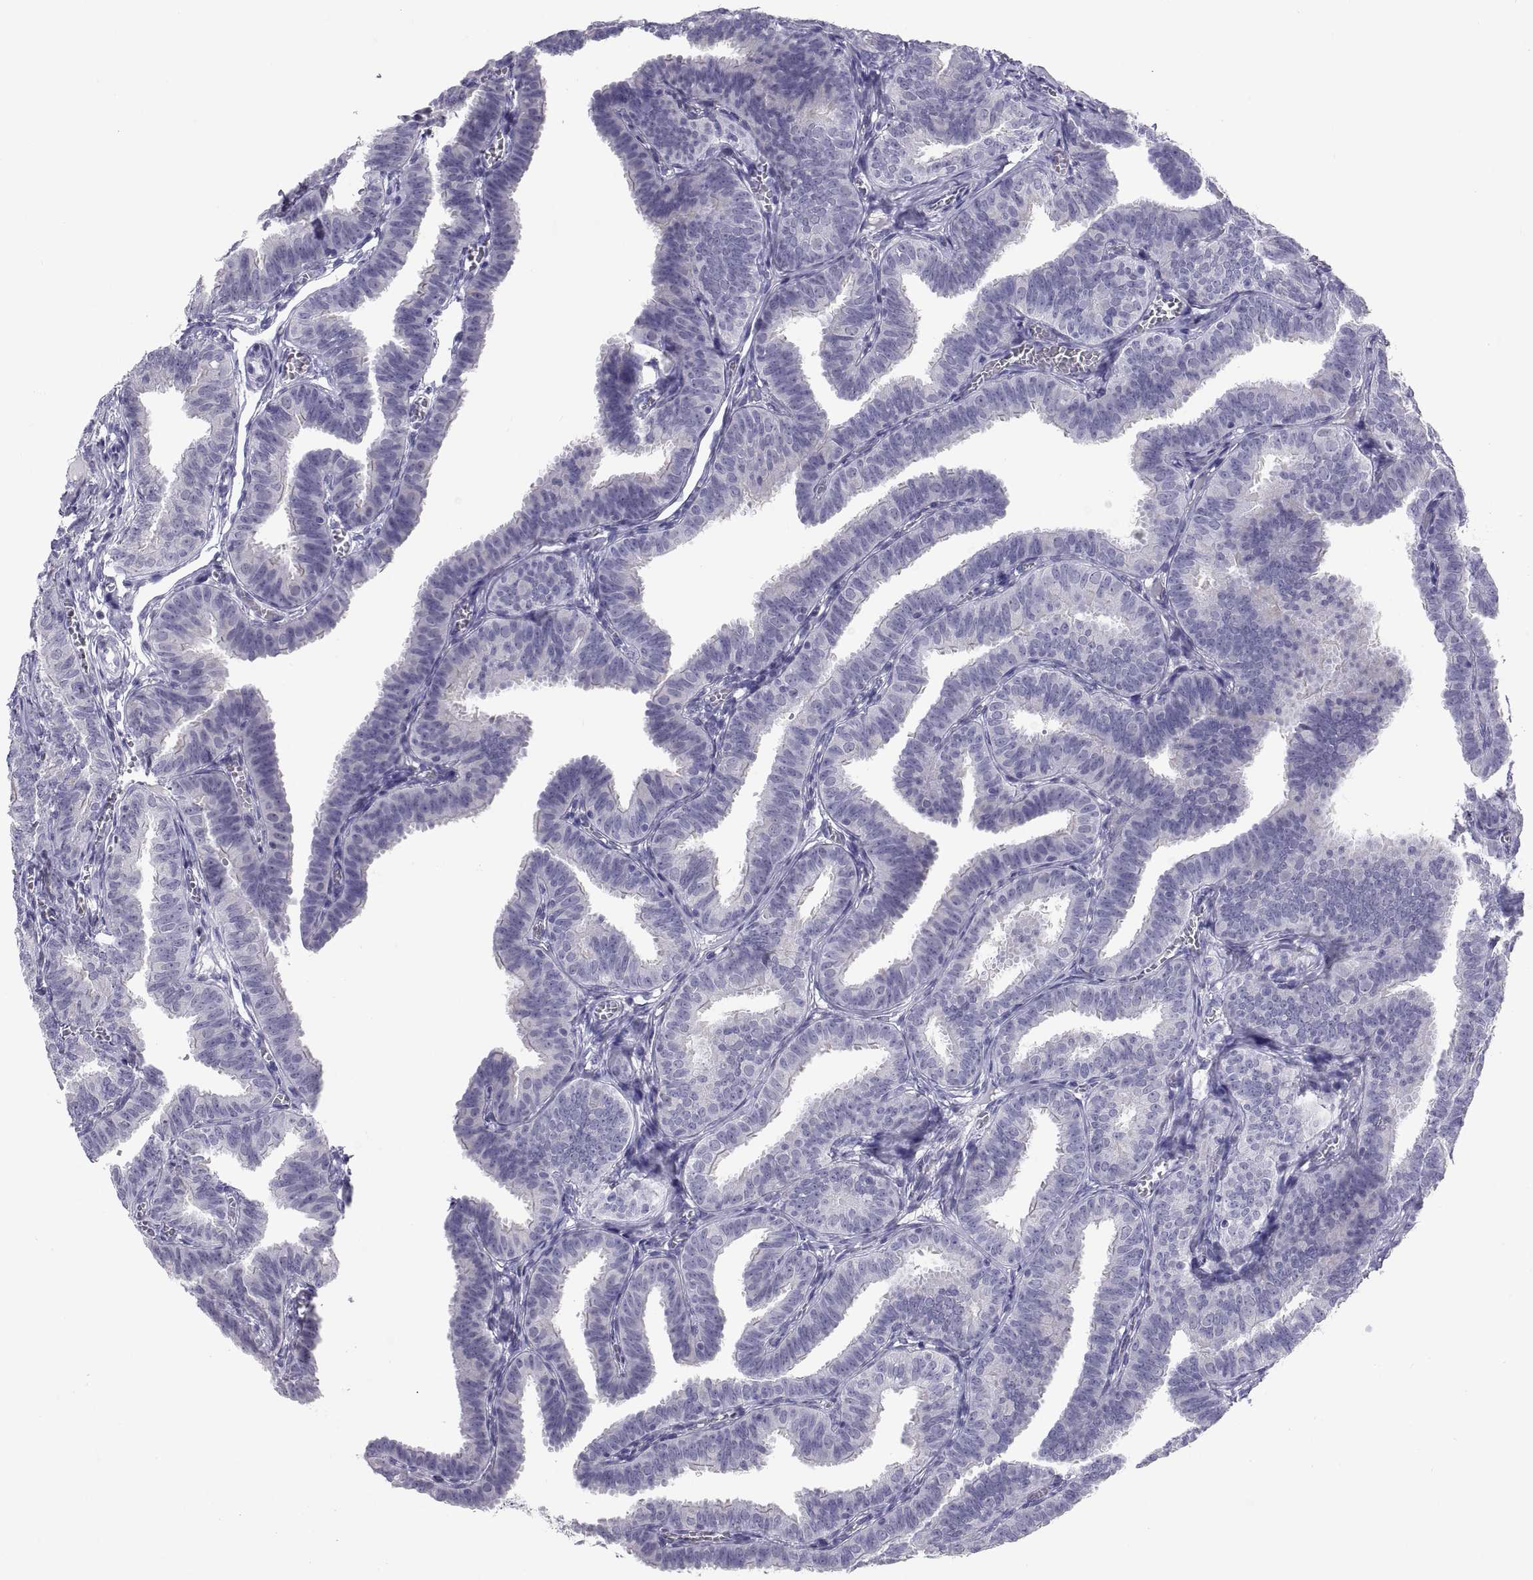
{"staining": {"intensity": "negative", "quantity": "none", "location": "none"}, "tissue": "fallopian tube", "cell_type": "Glandular cells", "image_type": "normal", "snomed": [{"axis": "morphology", "description": "Normal tissue, NOS"}, {"axis": "topography", "description": "Fallopian tube"}], "caption": "Immunohistochemistry micrograph of normal fallopian tube: human fallopian tube stained with DAB (3,3'-diaminobenzidine) displays no significant protein expression in glandular cells.", "gene": "TEX13A", "patient": {"sex": "female", "age": 25}}